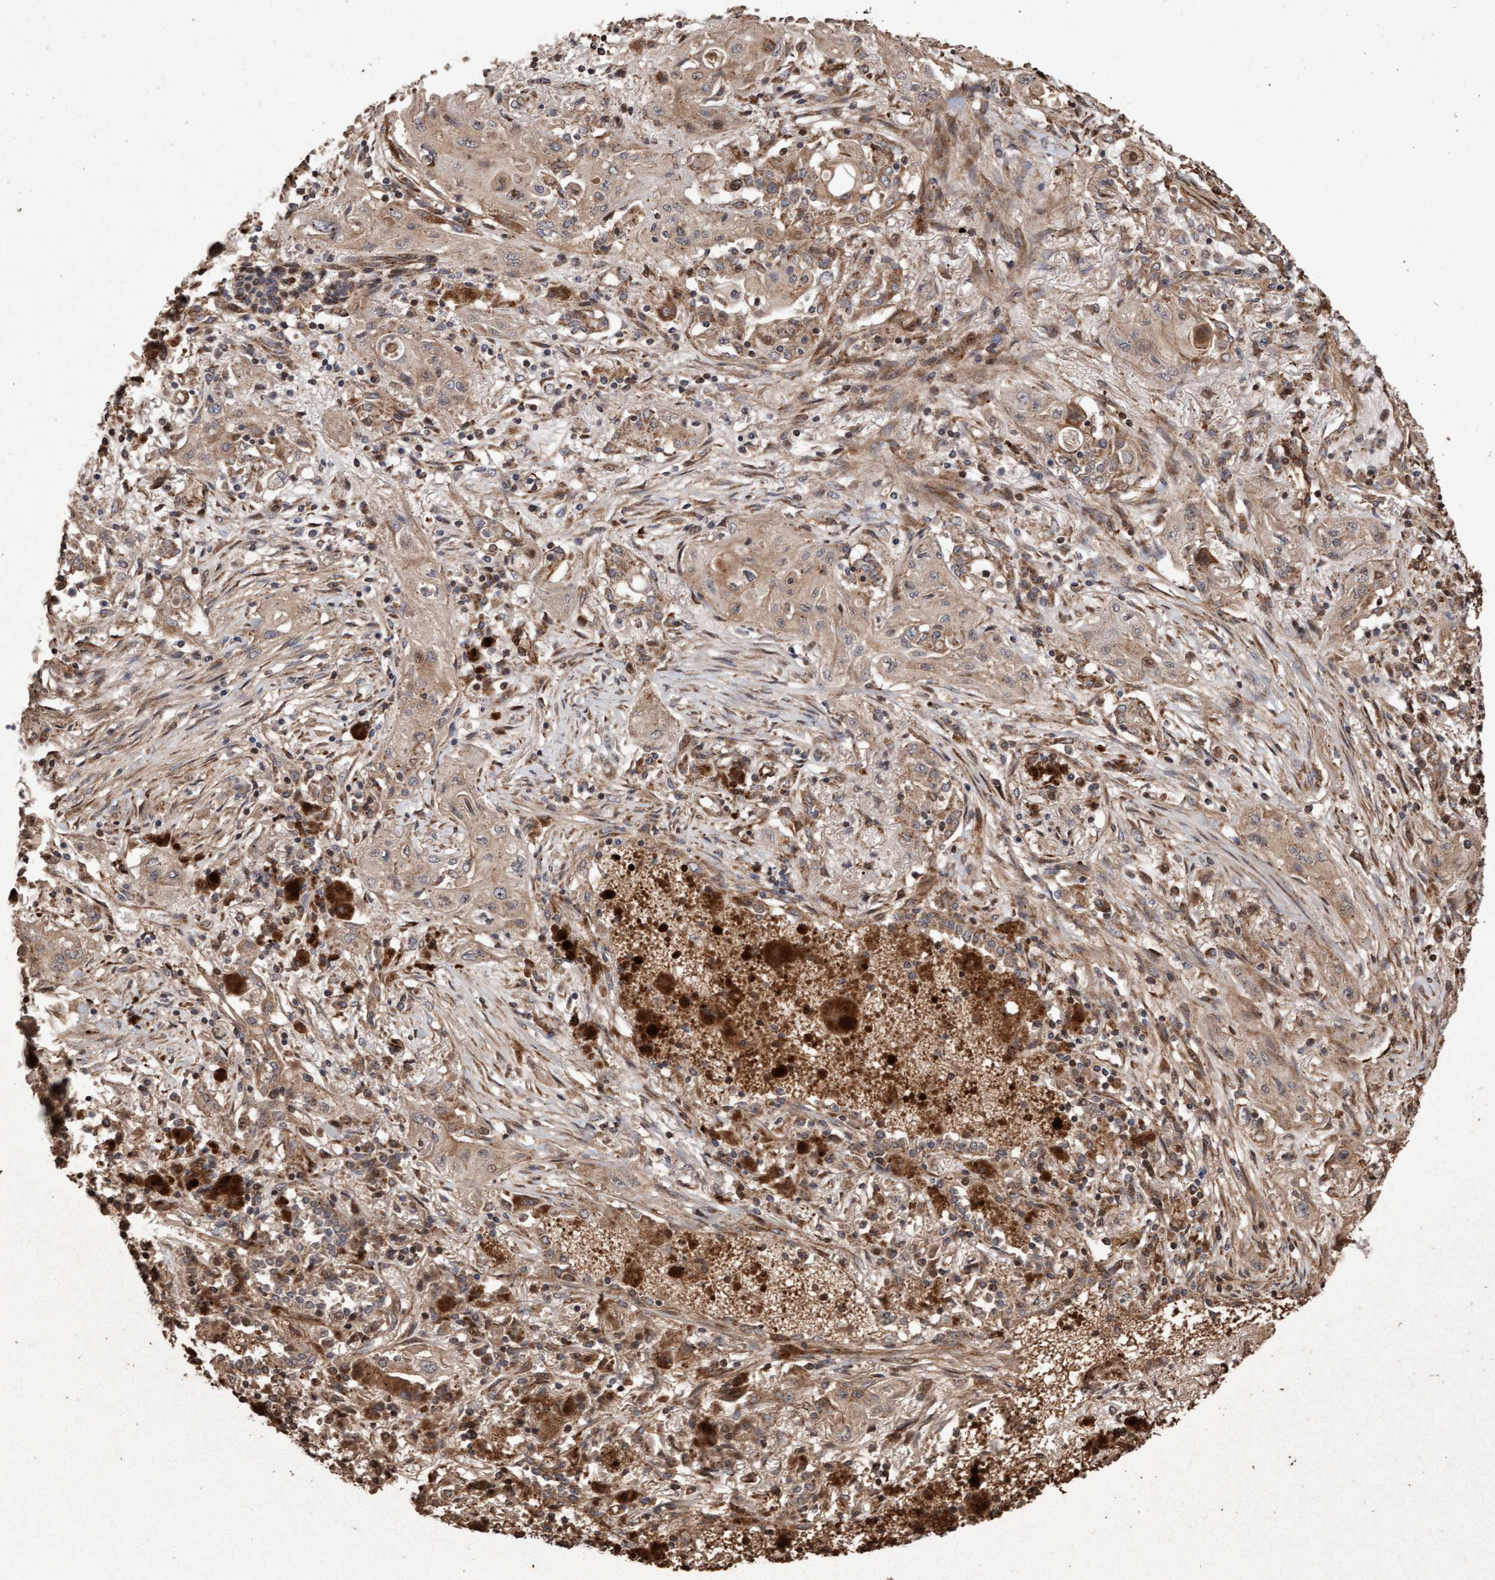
{"staining": {"intensity": "weak", "quantity": ">75%", "location": "cytoplasmic/membranous"}, "tissue": "lung cancer", "cell_type": "Tumor cells", "image_type": "cancer", "snomed": [{"axis": "morphology", "description": "Squamous cell carcinoma, NOS"}, {"axis": "topography", "description": "Lung"}], "caption": "DAB (3,3'-diaminobenzidine) immunohistochemical staining of lung cancer (squamous cell carcinoma) demonstrates weak cytoplasmic/membranous protein staining in about >75% of tumor cells.", "gene": "OSBP2", "patient": {"sex": "female", "age": 47}}